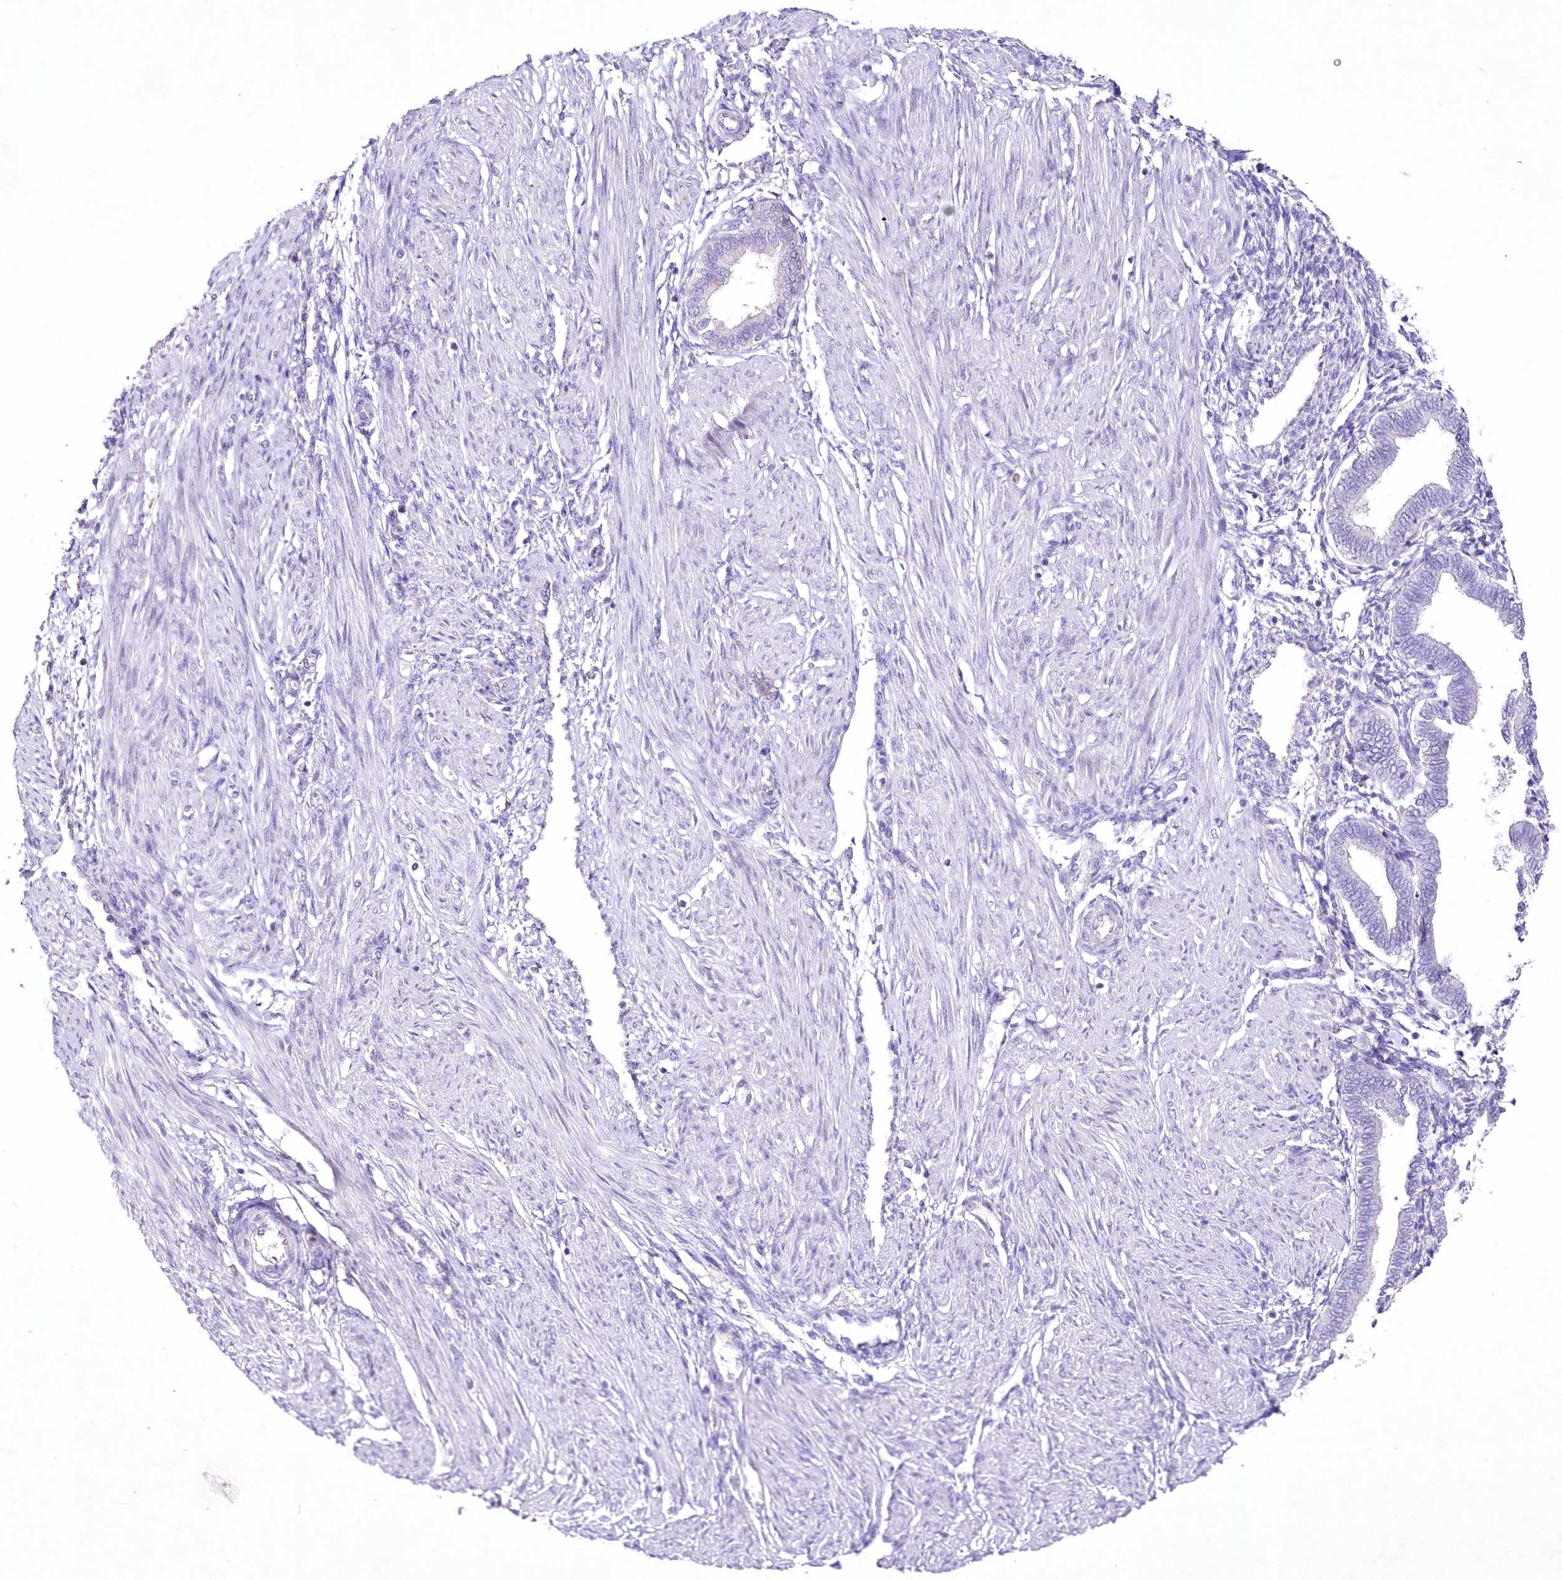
{"staining": {"intensity": "negative", "quantity": "none", "location": "none"}, "tissue": "endometrium", "cell_type": "Cells in endometrial stroma", "image_type": "normal", "snomed": [{"axis": "morphology", "description": "Normal tissue, NOS"}, {"axis": "topography", "description": "Endometrium"}], "caption": "Cells in endometrial stroma are negative for protein expression in normal human endometrium. (DAB (3,3'-diaminobenzidine) immunohistochemistry (IHC), high magnification).", "gene": "ENSG00000275740", "patient": {"sex": "female", "age": 53}}